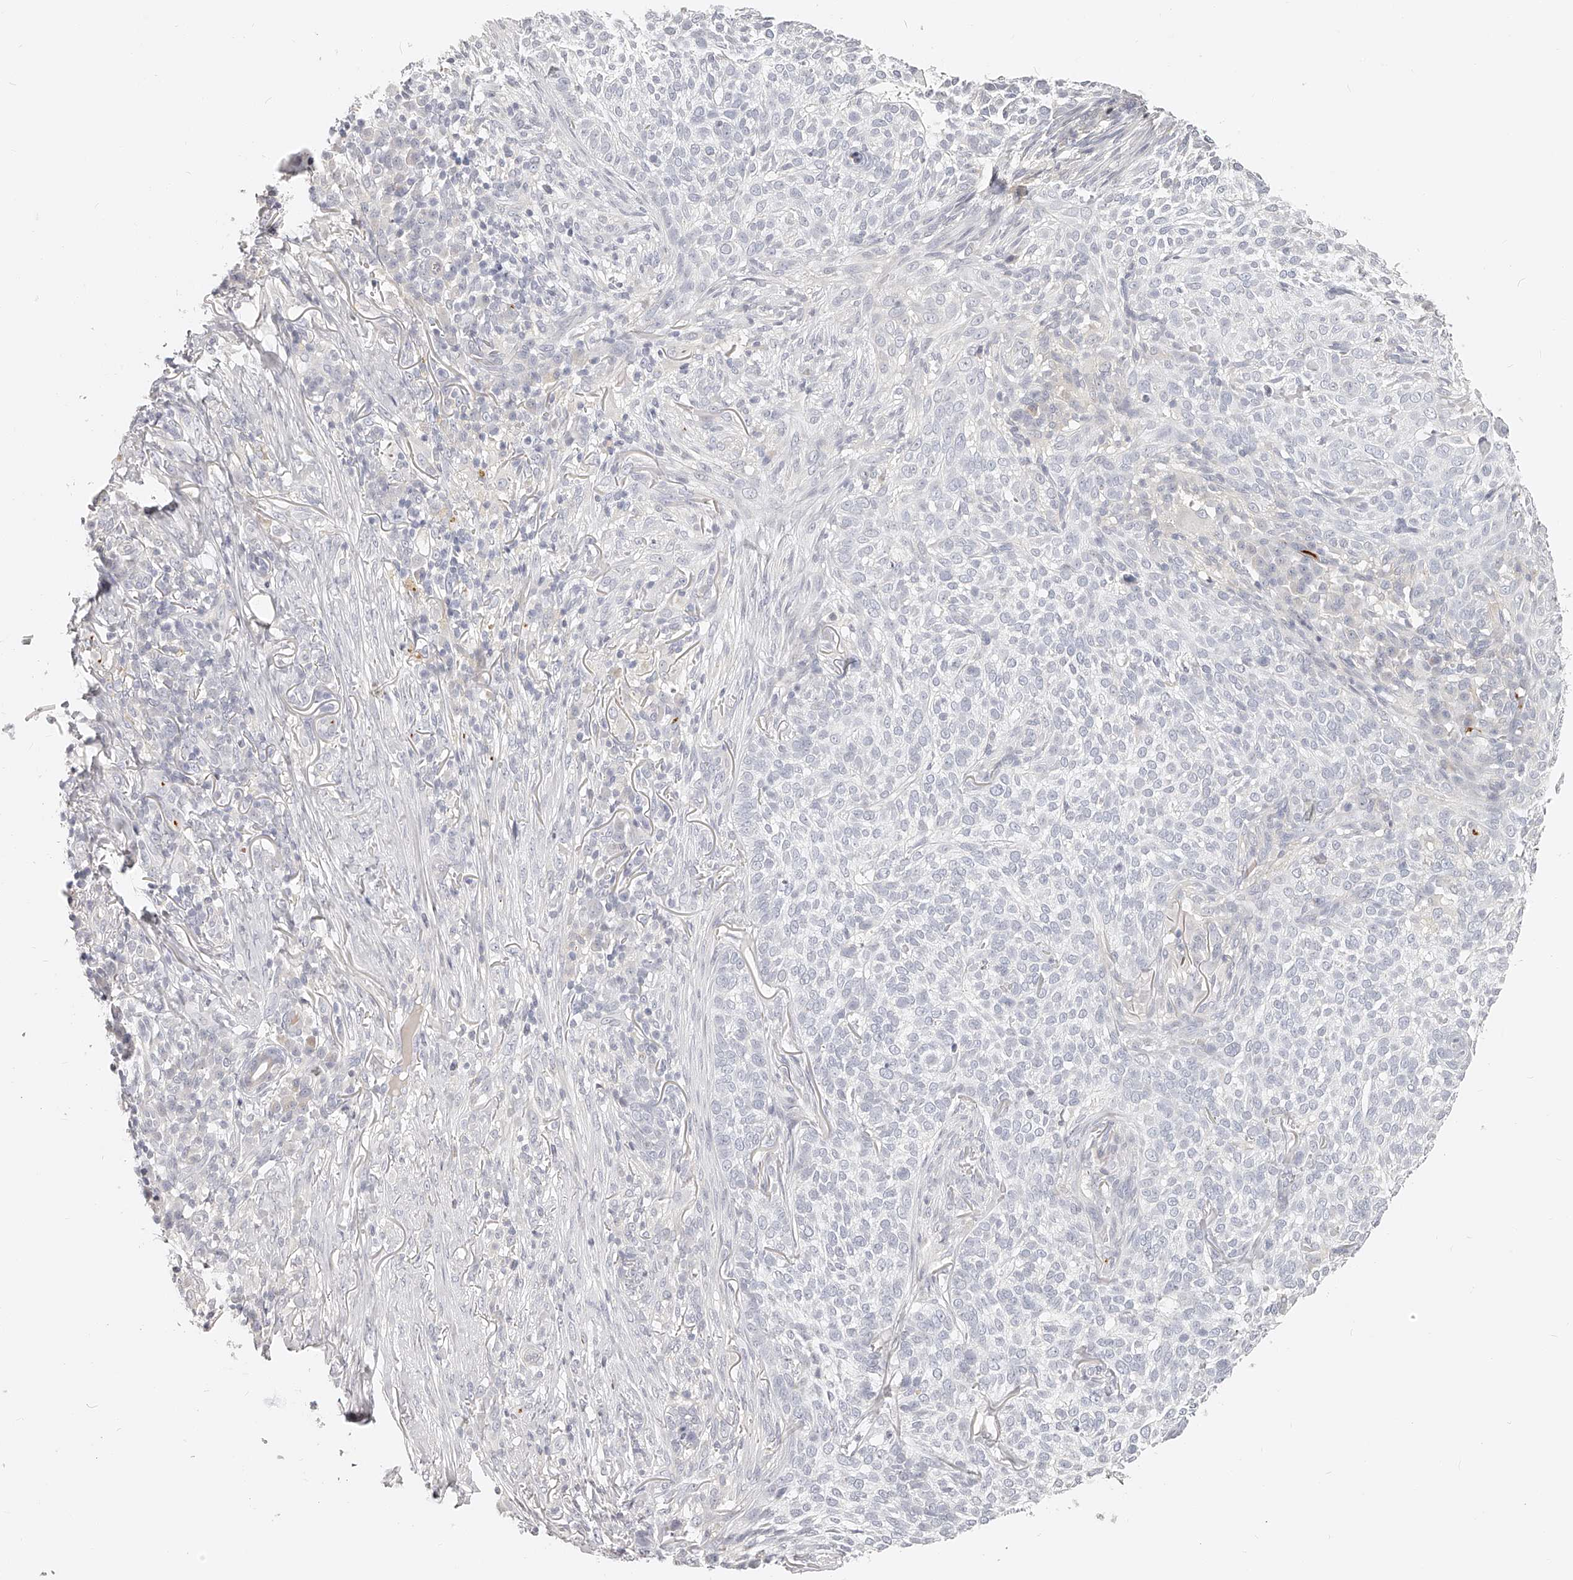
{"staining": {"intensity": "negative", "quantity": "none", "location": "none"}, "tissue": "skin cancer", "cell_type": "Tumor cells", "image_type": "cancer", "snomed": [{"axis": "morphology", "description": "Basal cell carcinoma"}, {"axis": "topography", "description": "Skin"}], "caption": "High magnification brightfield microscopy of skin cancer stained with DAB (3,3'-diaminobenzidine) (brown) and counterstained with hematoxylin (blue): tumor cells show no significant staining. Brightfield microscopy of immunohistochemistry stained with DAB (3,3'-diaminobenzidine) (brown) and hematoxylin (blue), captured at high magnification.", "gene": "ITGB3", "patient": {"sex": "female", "age": 64}}